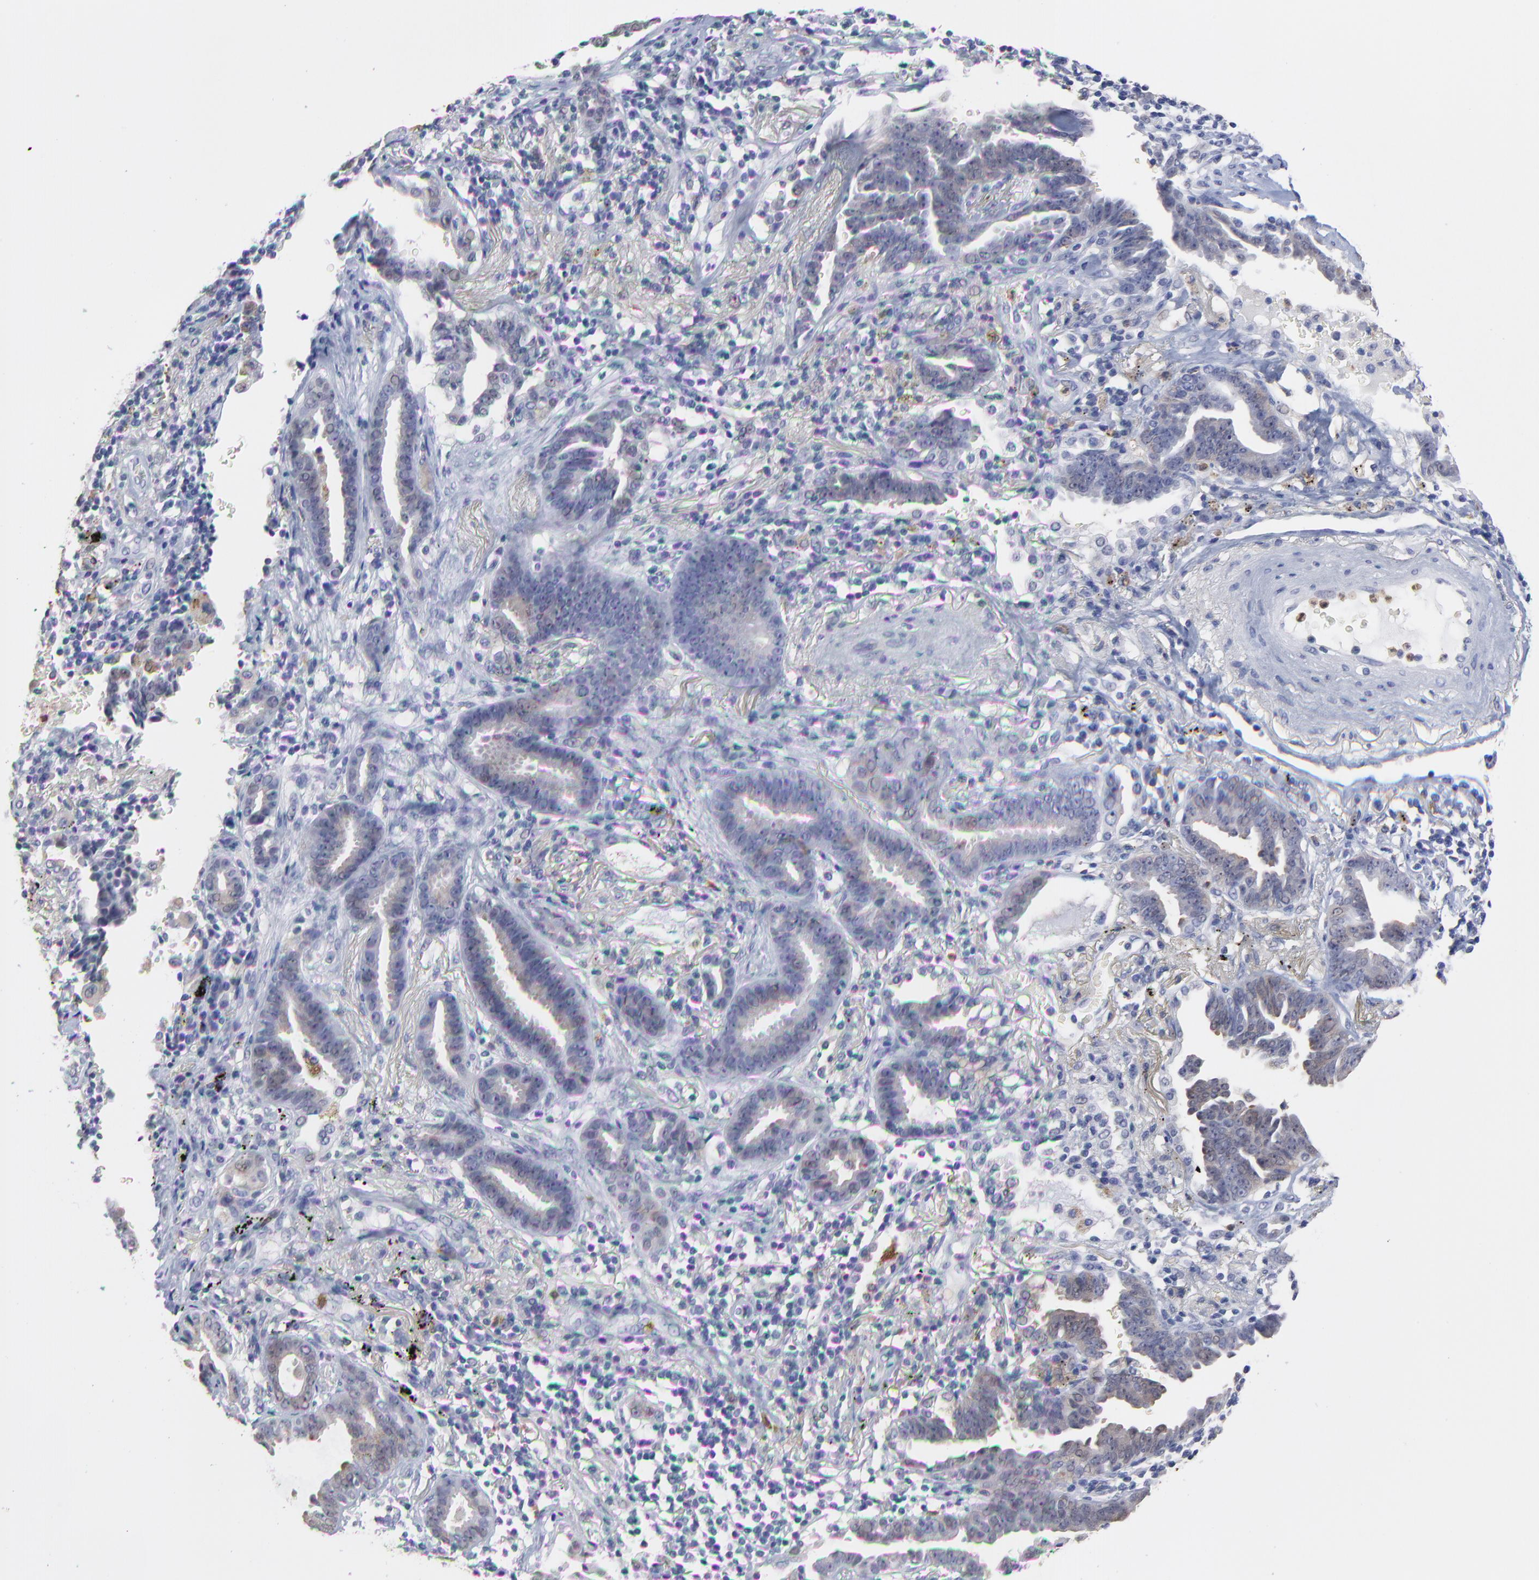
{"staining": {"intensity": "weak", "quantity": "25%-75%", "location": "cytoplasmic/membranous"}, "tissue": "lung cancer", "cell_type": "Tumor cells", "image_type": "cancer", "snomed": [{"axis": "morphology", "description": "Adenocarcinoma, NOS"}, {"axis": "topography", "description": "Lung"}], "caption": "The micrograph exhibits staining of lung cancer (adenocarcinoma), revealing weak cytoplasmic/membranous protein expression (brown color) within tumor cells.", "gene": "SMARCA1", "patient": {"sex": "female", "age": 64}}